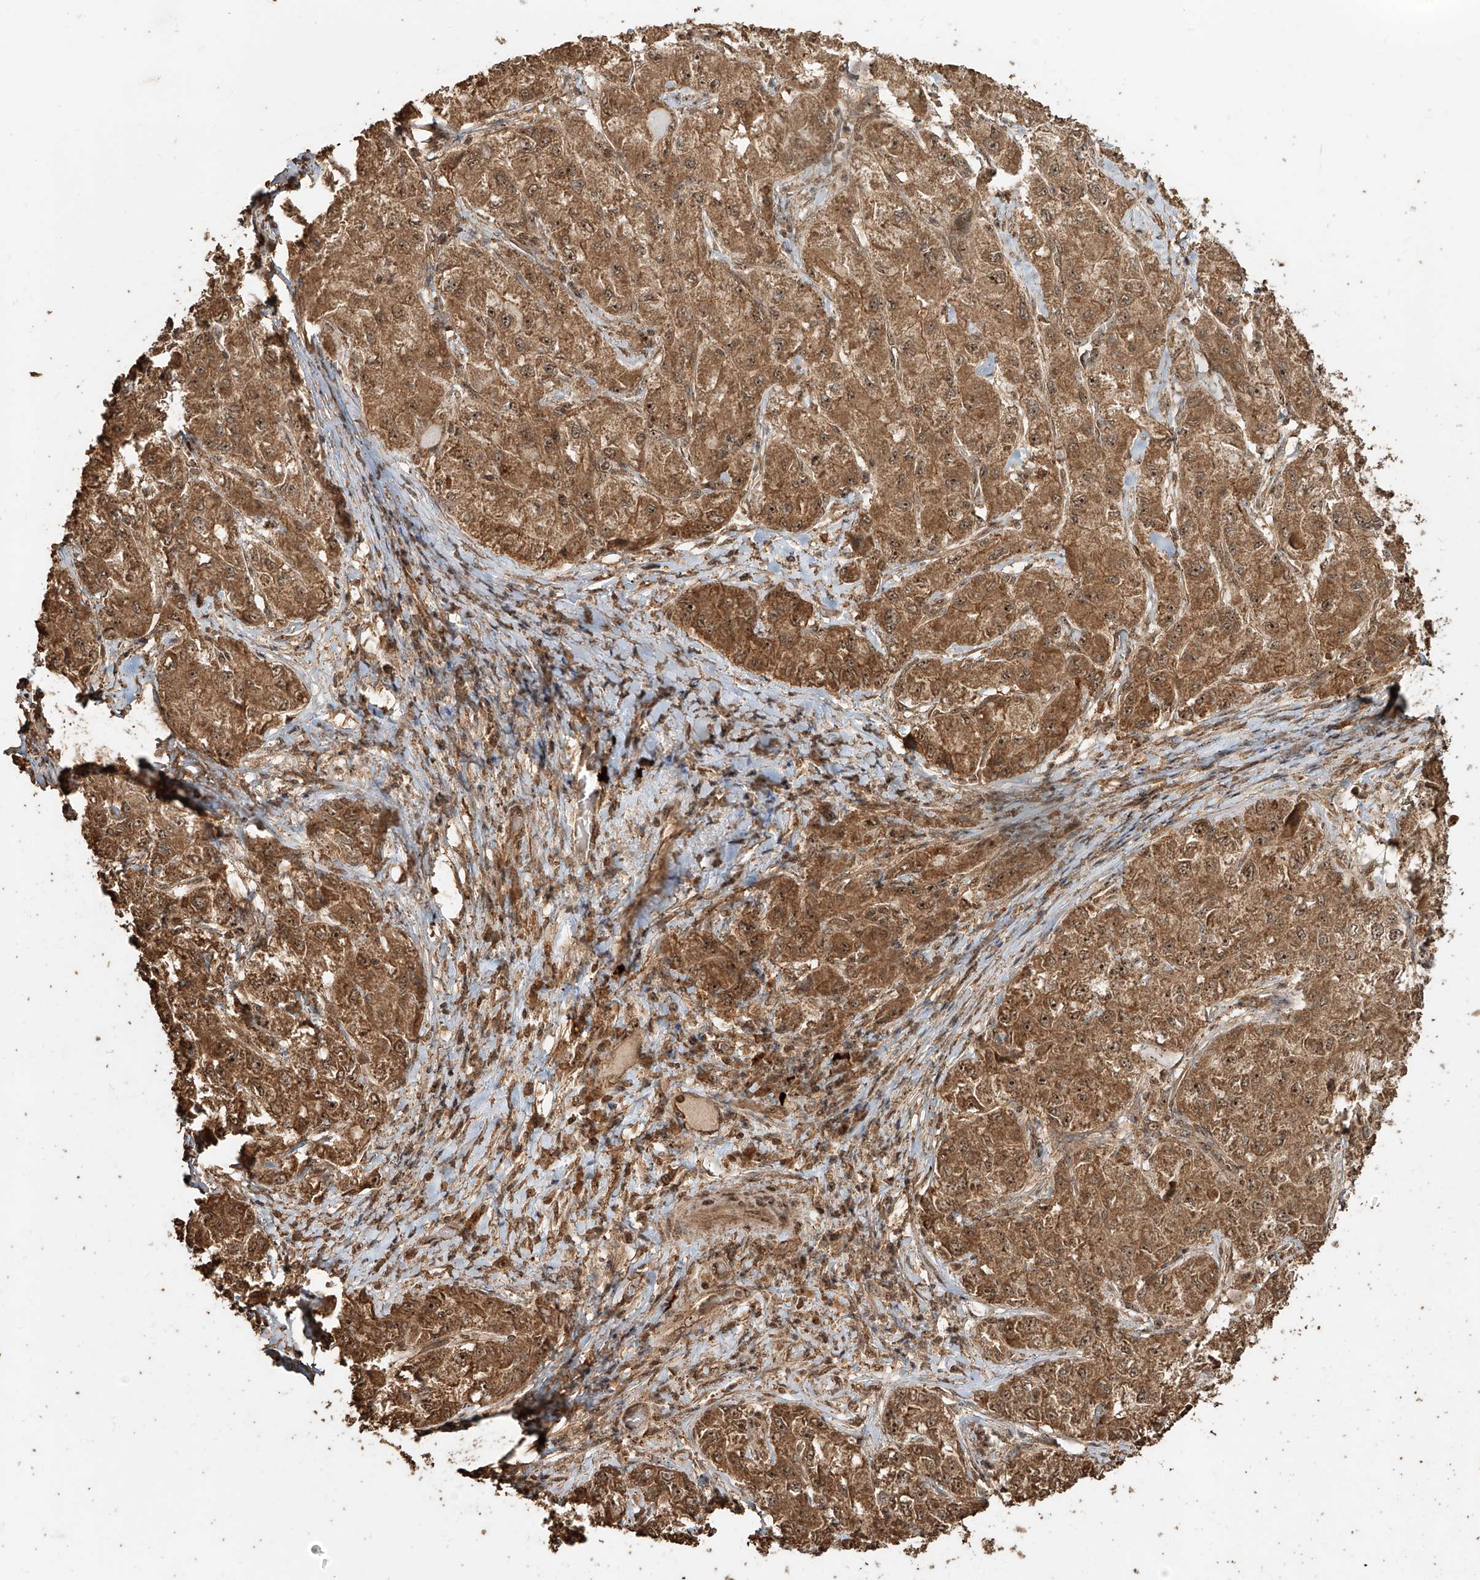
{"staining": {"intensity": "moderate", "quantity": ">75%", "location": "cytoplasmic/membranous,nuclear"}, "tissue": "liver cancer", "cell_type": "Tumor cells", "image_type": "cancer", "snomed": [{"axis": "morphology", "description": "Carcinoma, Hepatocellular, NOS"}, {"axis": "topography", "description": "Liver"}], "caption": "Protein staining of liver hepatocellular carcinoma tissue shows moderate cytoplasmic/membranous and nuclear positivity in about >75% of tumor cells.", "gene": "ZNF660", "patient": {"sex": "male", "age": 80}}